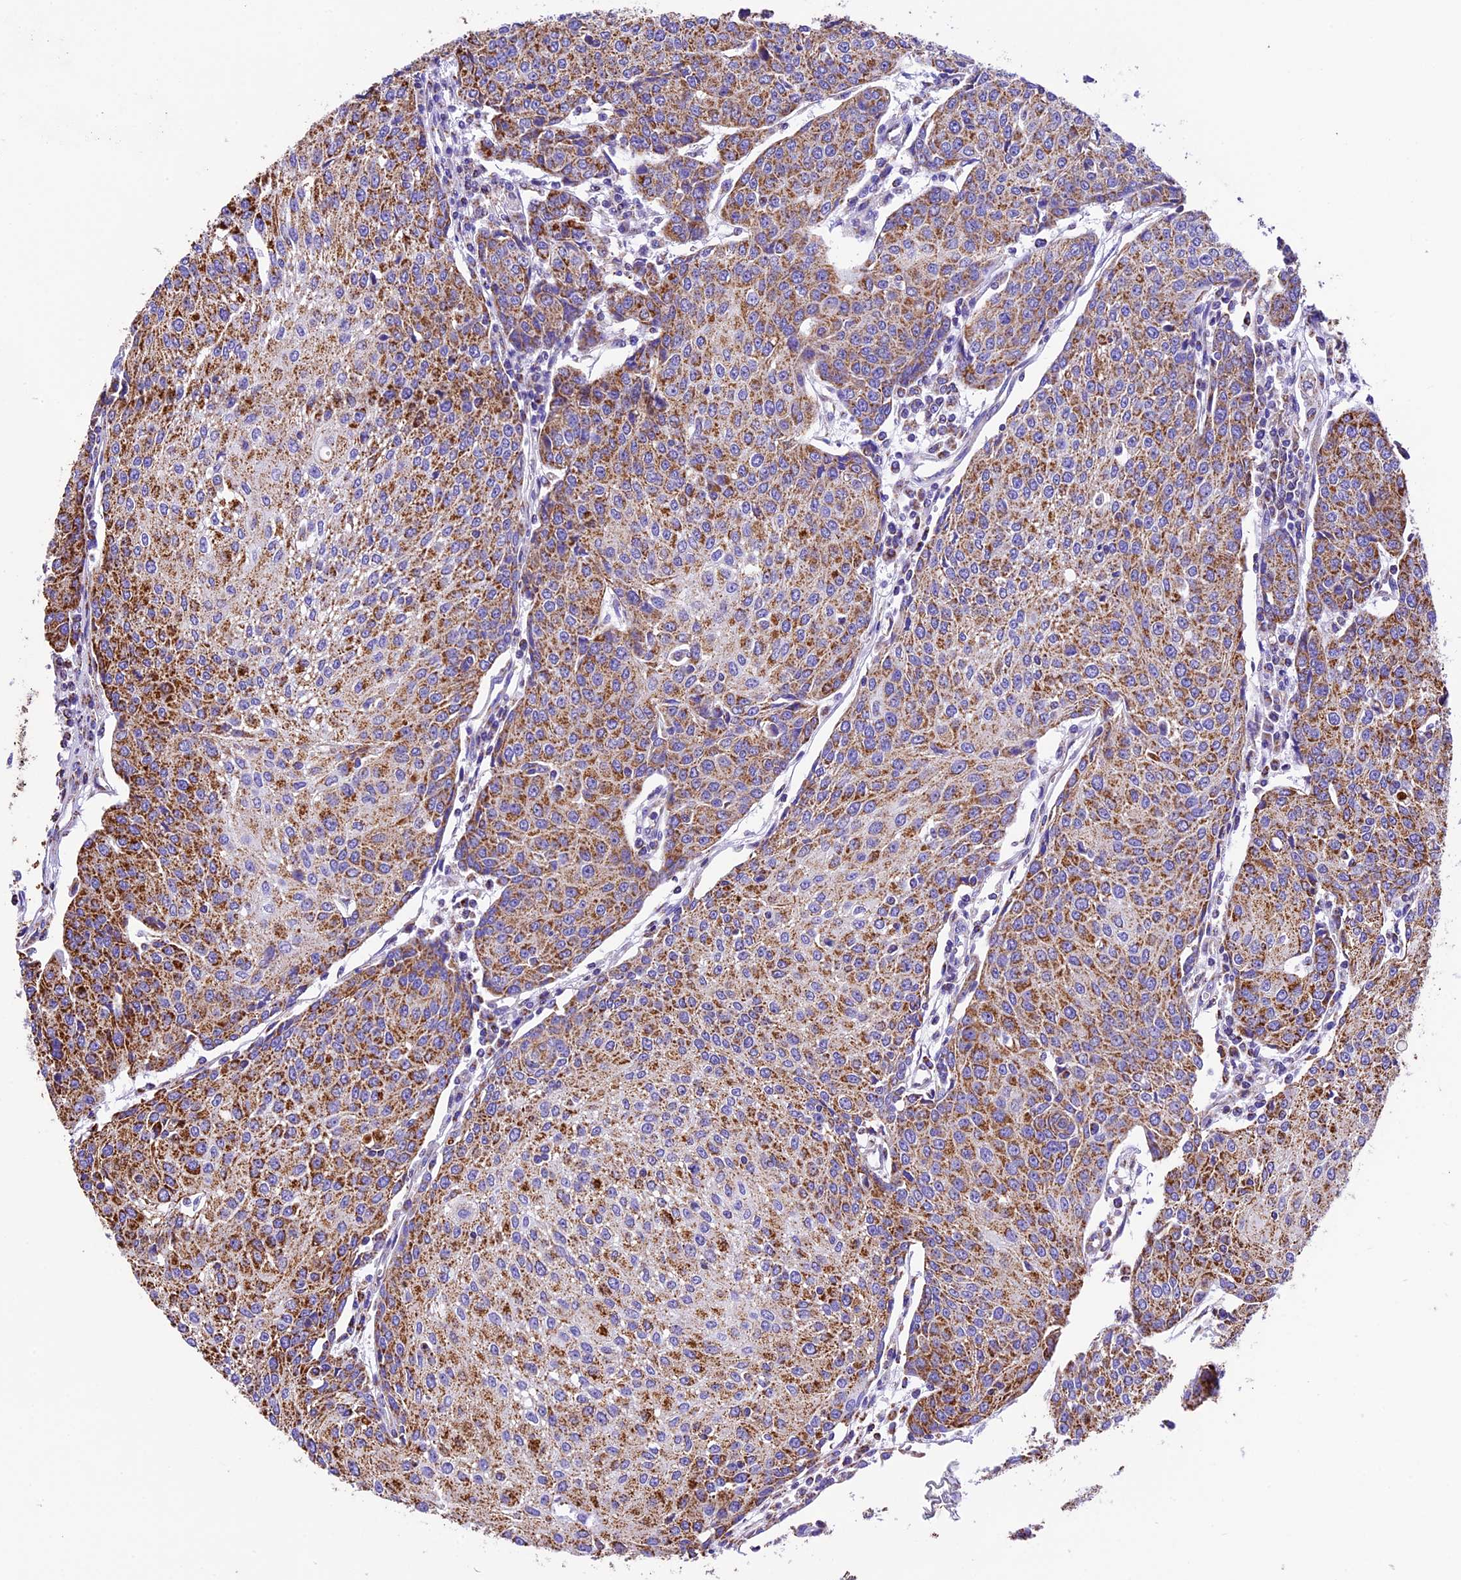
{"staining": {"intensity": "strong", "quantity": ">75%", "location": "cytoplasmic/membranous"}, "tissue": "urothelial cancer", "cell_type": "Tumor cells", "image_type": "cancer", "snomed": [{"axis": "morphology", "description": "Urothelial carcinoma, High grade"}, {"axis": "topography", "description": "Urinary bladder"}], "caption": "IHC histopathology image of neoplastic tissue: human urothelial cancer stained using IHC demonstrates high levels of strong protein expression localized specifically in the cytoplasmic/membranous of tumor cells, appearing as a cytoplasmic/membranous brown color.", "gene": "DCAF5", "patient": {"sex": "female", "age": 85}}